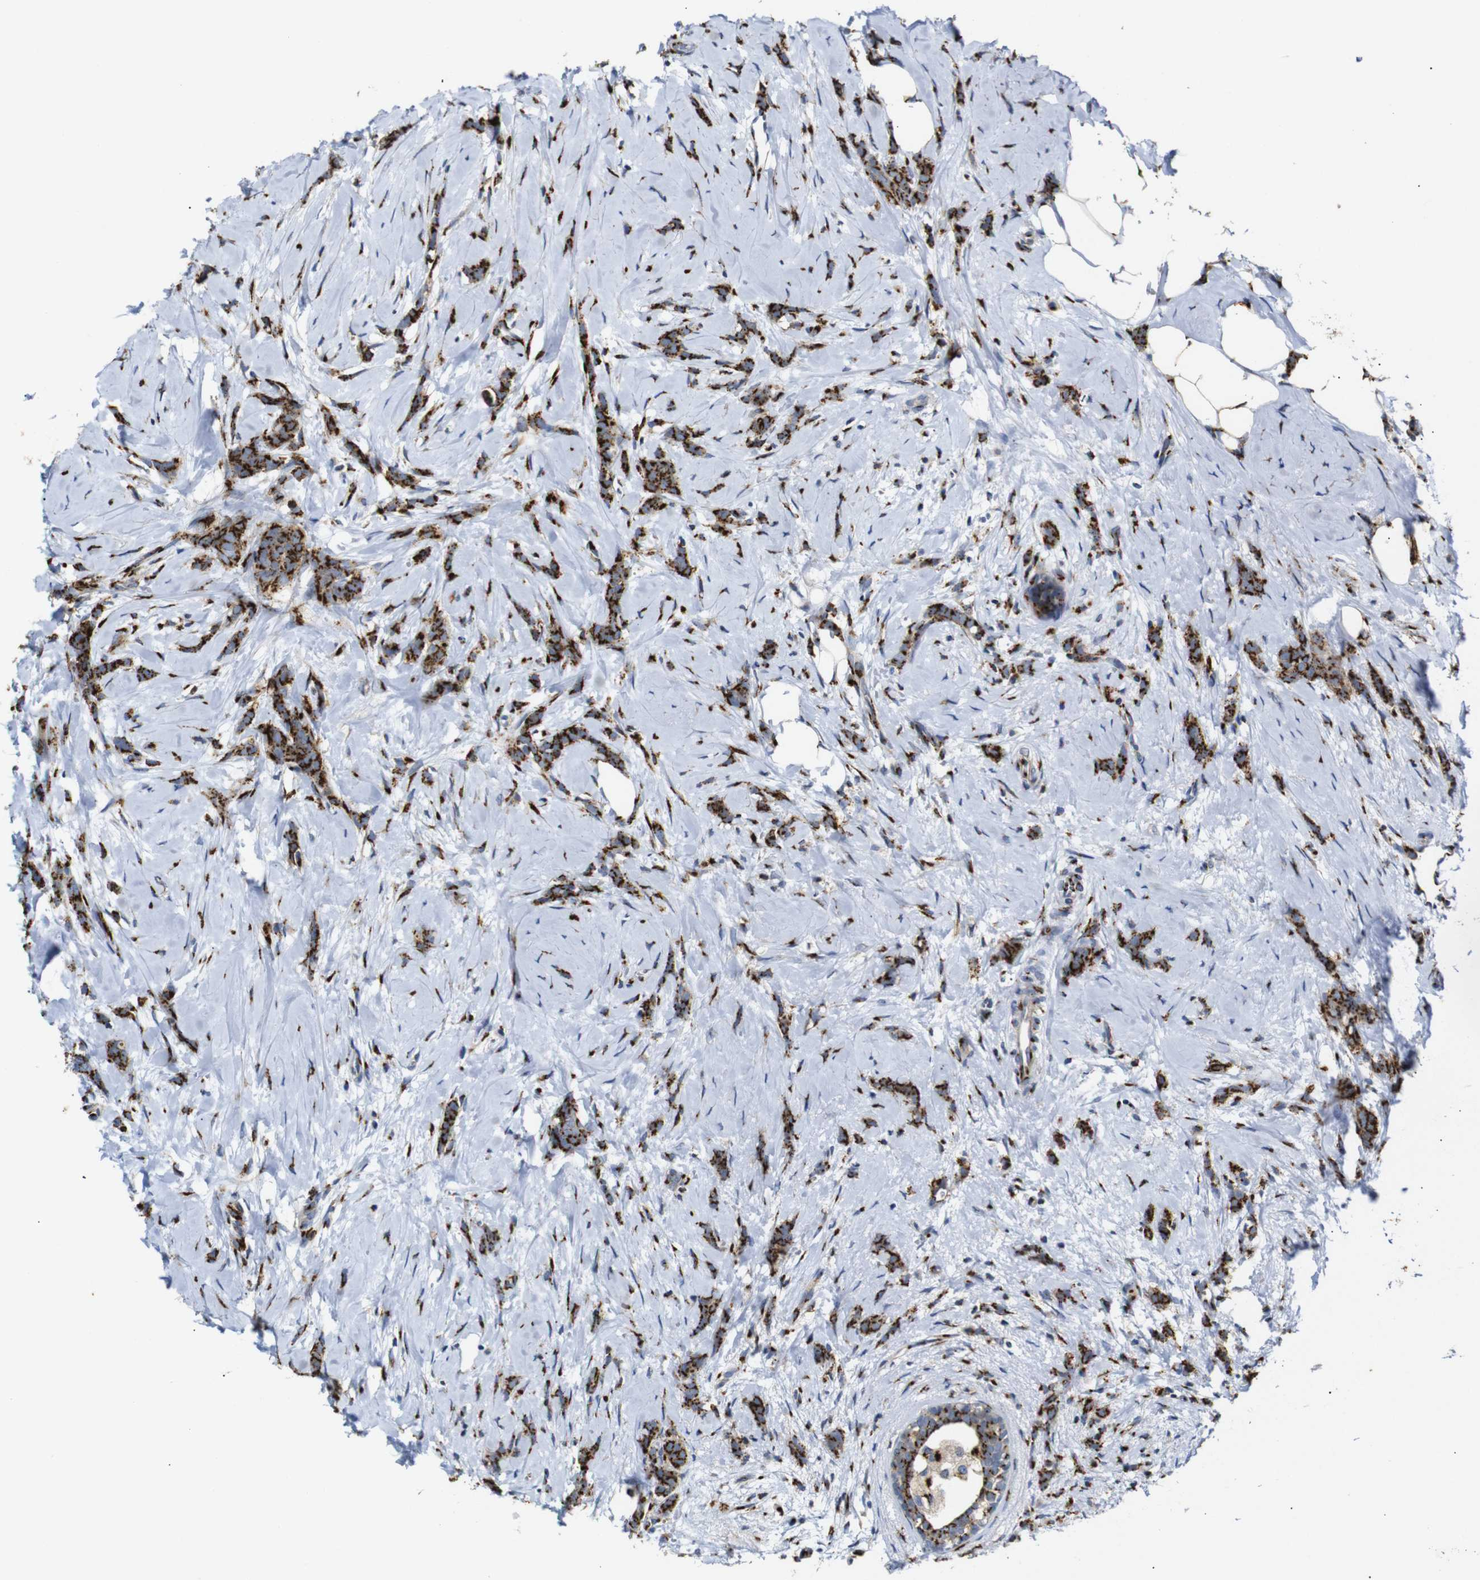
{"staining": {"intensity": "strong", "quantity": ">75%", "location": "cytoplasmic/membranous"}, "tissue": "breast cancer", "cell_type": "Tumor cells", "image_type": "cancer", "snomed": [{"axis": "morphology", "description": "Lobular carcinoma, in situ"}, {"axis": "morphology", "description": "Lobular carcinoma"}, {"axis": "topography", "description": "Breast"}], "caption": "Brown immunohistochemical staining in lobular carcinoma in situ (breast) displays strong cytoplasmic/membranous positivity in about >75% of tumor cells. (DAB (3,3'-diaminobenzidine) IHC with brightfield microscopy, high magnification).", "gene": "TGOLN2", "patient": {"sex": "female", "age": 41}}